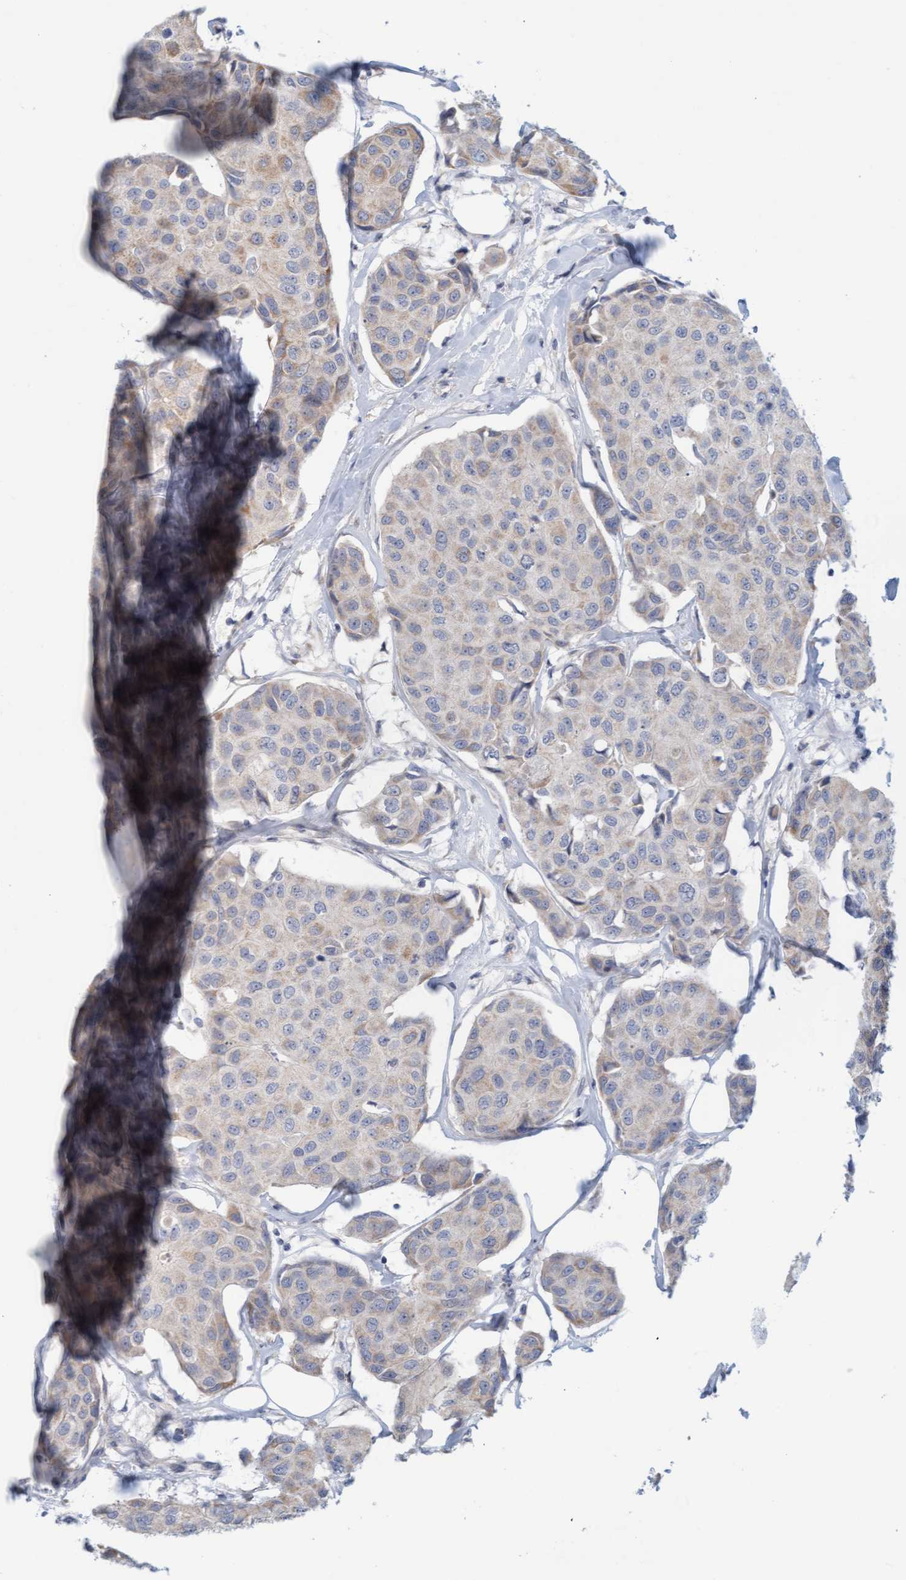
{"staining": {"intensity": "weak", "quantity": "<25%", "location": "cytoplasmic/membranous"}, "tissue": "breast cancer", "cell_type": "Tumor cells", "image_type": "cancer", "snomed": [{"axis": "morphology", "description": "Duct carcinoma"}, {"axis": "topography", "description": "Breast"}], "caption": "Histopathology image shows no significant protein staining in tumor cells of breast intraductal carcinoma.", "gene": "ZC3H3", "patient": {"sex": "female", "age": 80}}